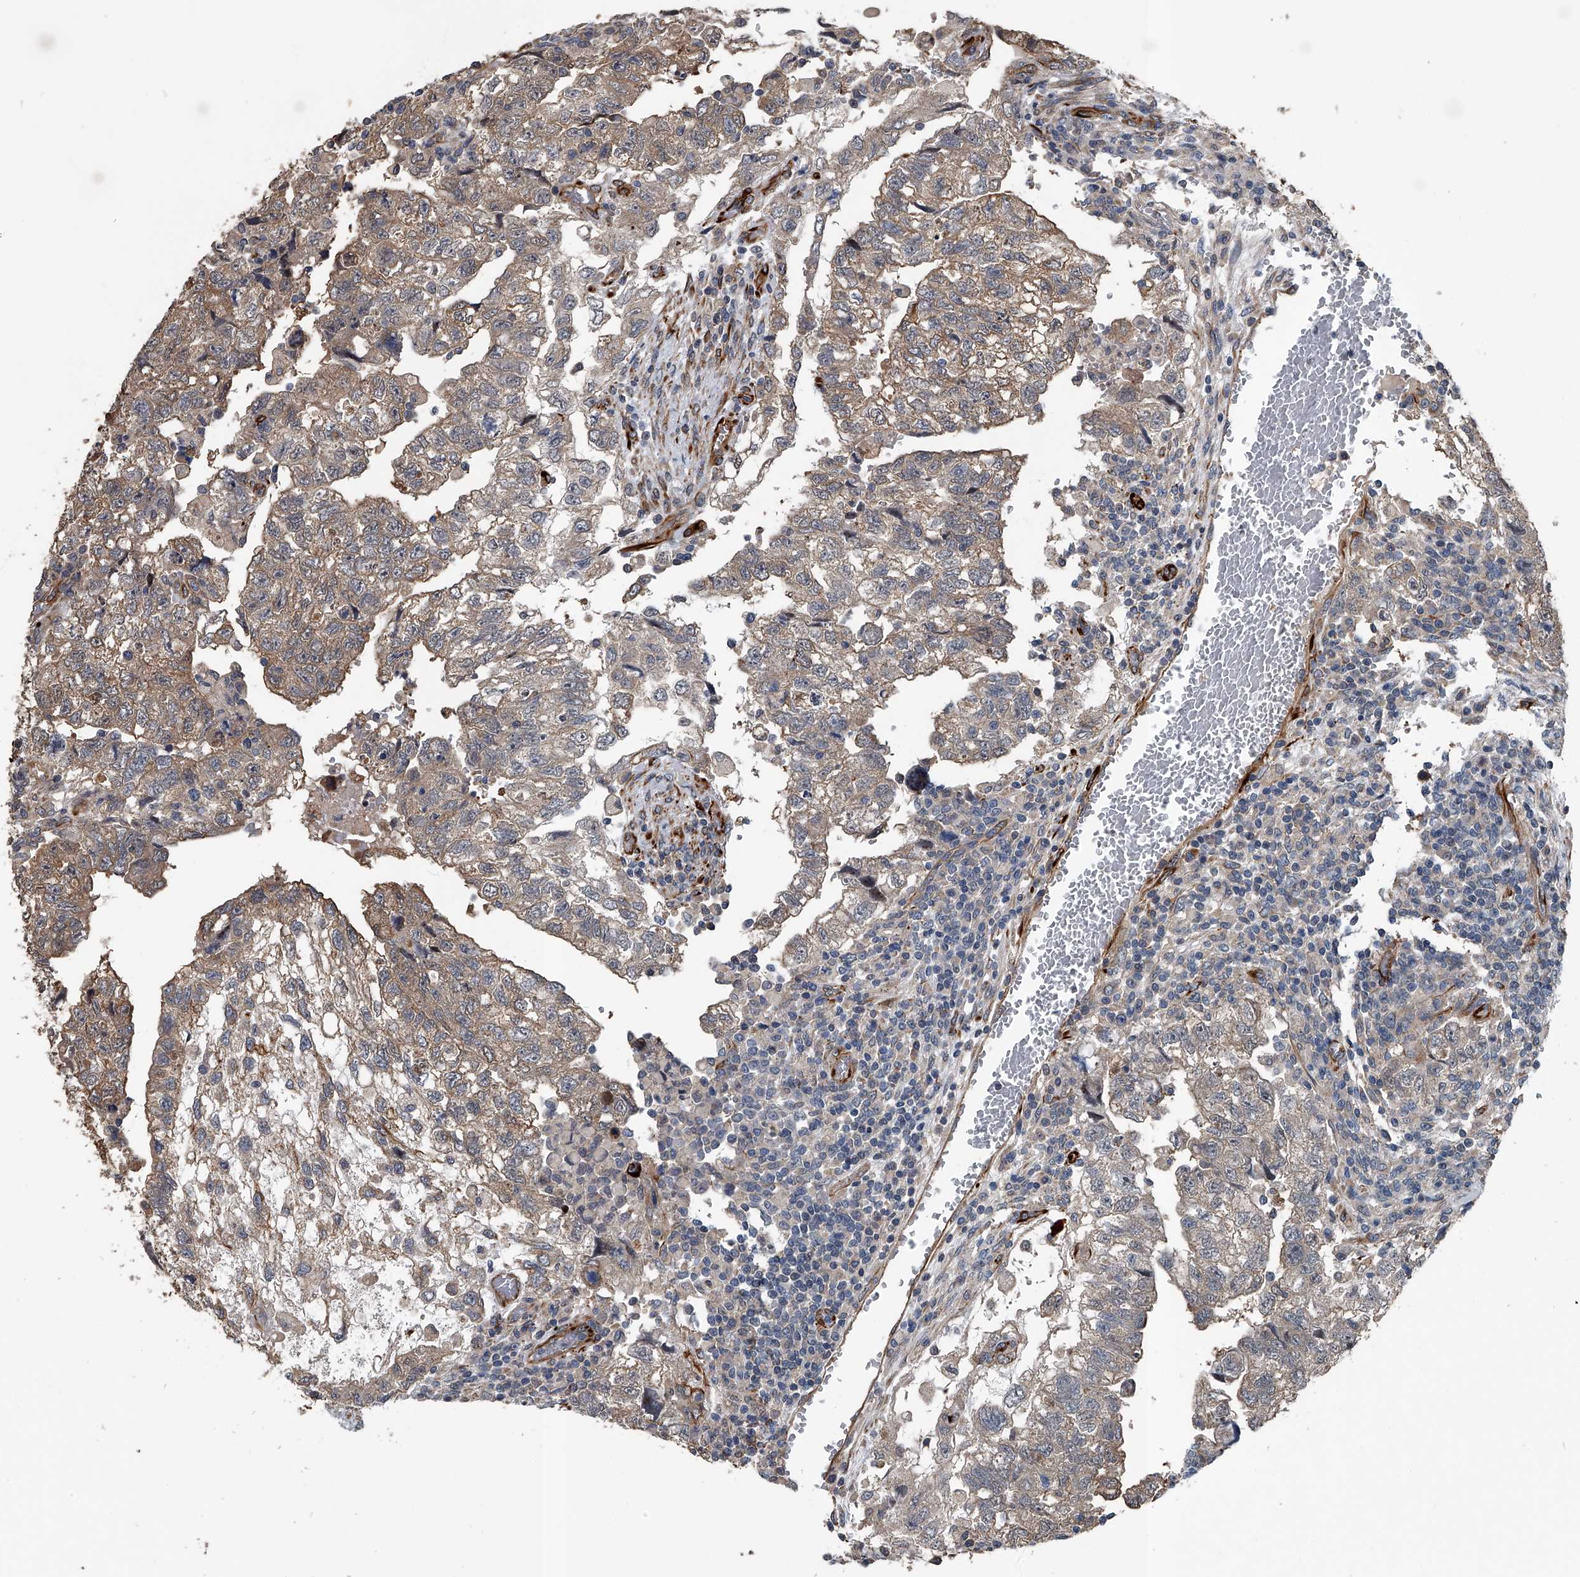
{"staining": {"intensity": "weak", "quantity": "25%-75%", "location": "cytoplasmic/membranous"}, "tissue": "testis cancer", "cell_type": "Tumor cells", "image_type": "cancer", "snomed": [{"axis": "morphology", "description": "Carcinoma, Embryonal, NOS"}, {"axis": "topography", "description": "Testis"}], "caption": "Human testis embryonal carcinoma stained with a protein marker shows weak staining in tumor cells.", "gene": "LDLRAD2", "patient": {"sex": "male", "age": 36}}